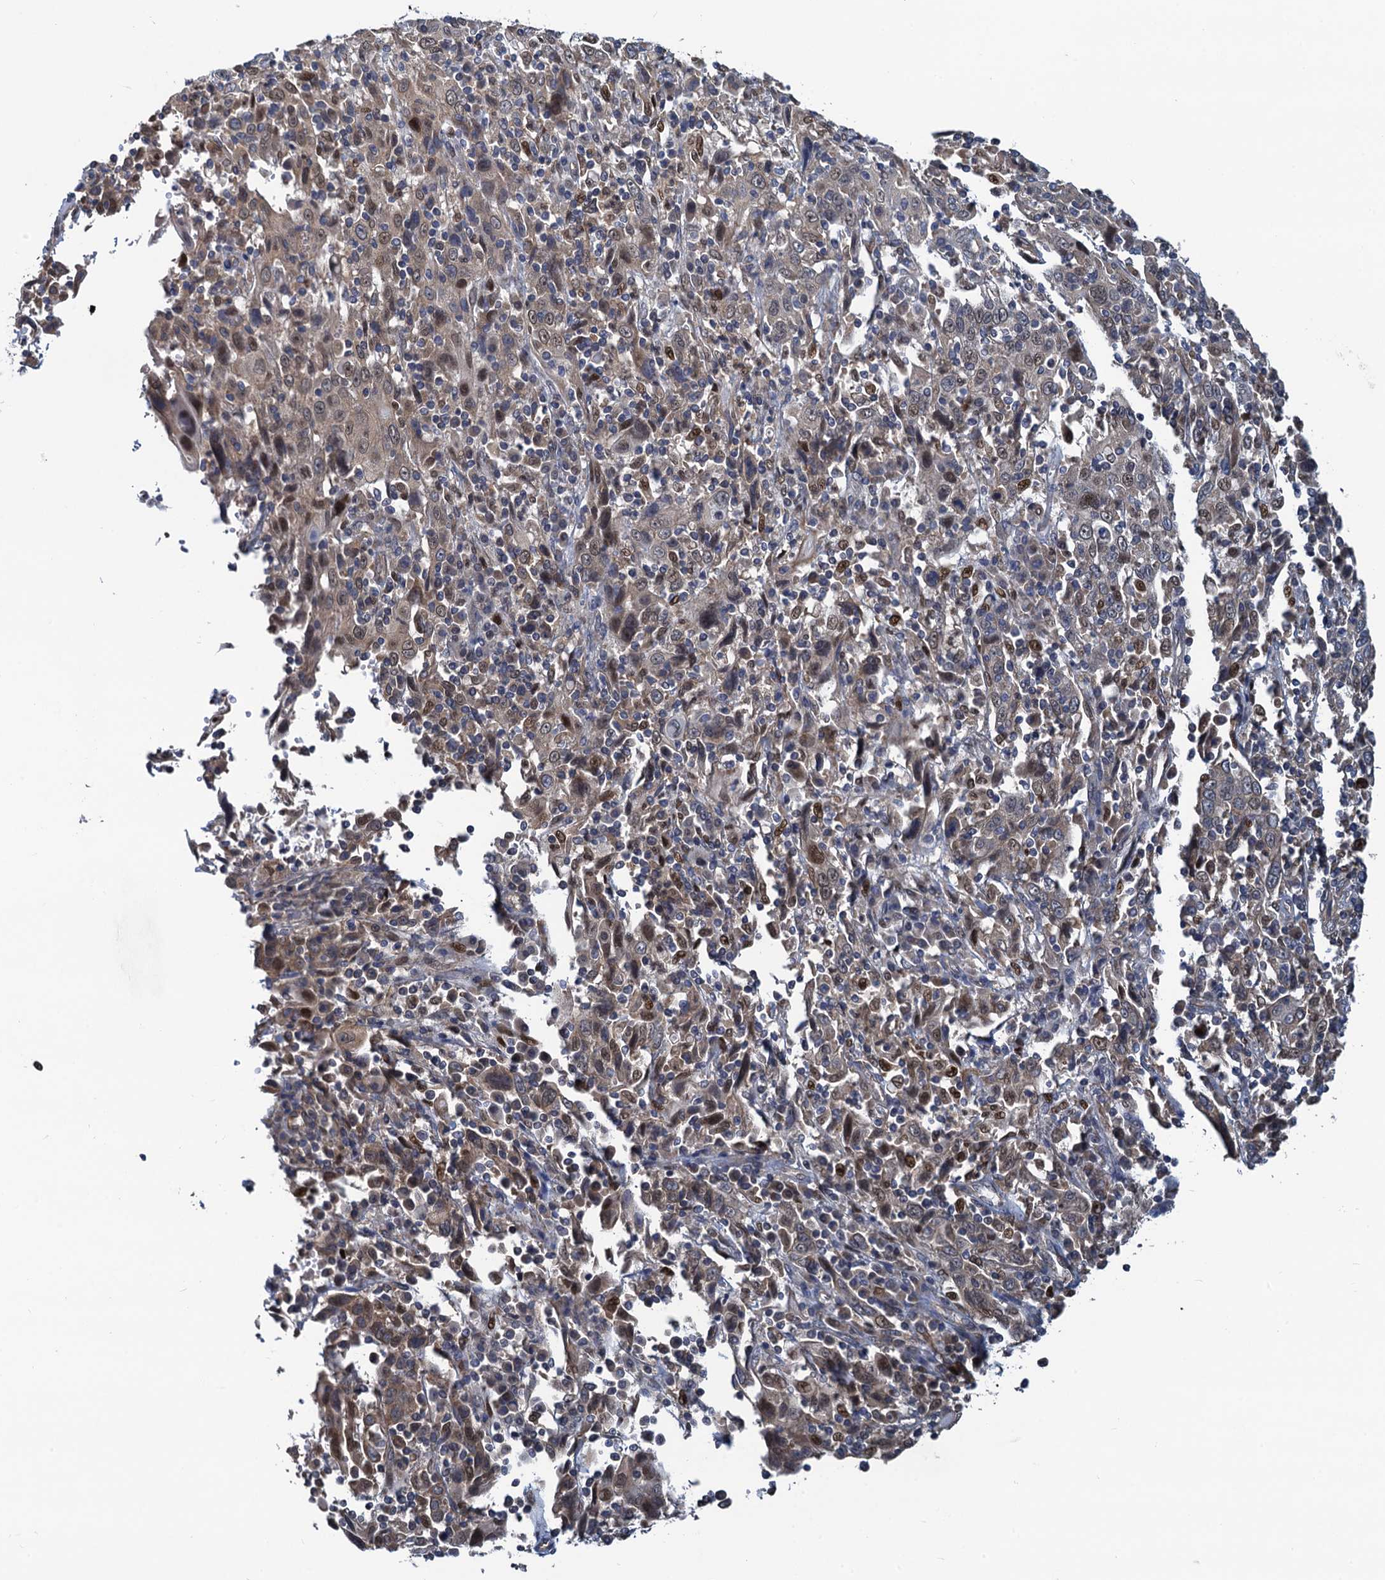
{"staining": {"intensity": "moderate", "quantity": "<25%", "location": "cytoplasmic/membranous,nuclear"}, "tissue": "cervical cancer", "cell_type": "Tumor cells", "image_type": "cancer", "snomed": [{"axis": "morphology", "description": "Squamous cell carcinoma, NOS"}, {"axis": "topography", "description": "Cervix"}], "caption": "Tumor cells demonstrate moderate cytoplasmic/membranous and nuclear expression in approximately <25% of cells in cervical cancer (squamous cell carcinoma). (Brightfield microscopy of DAB IHC at high magnification).", "gene": "RNF125", "patient": {"sex": "female", "age": 46}}